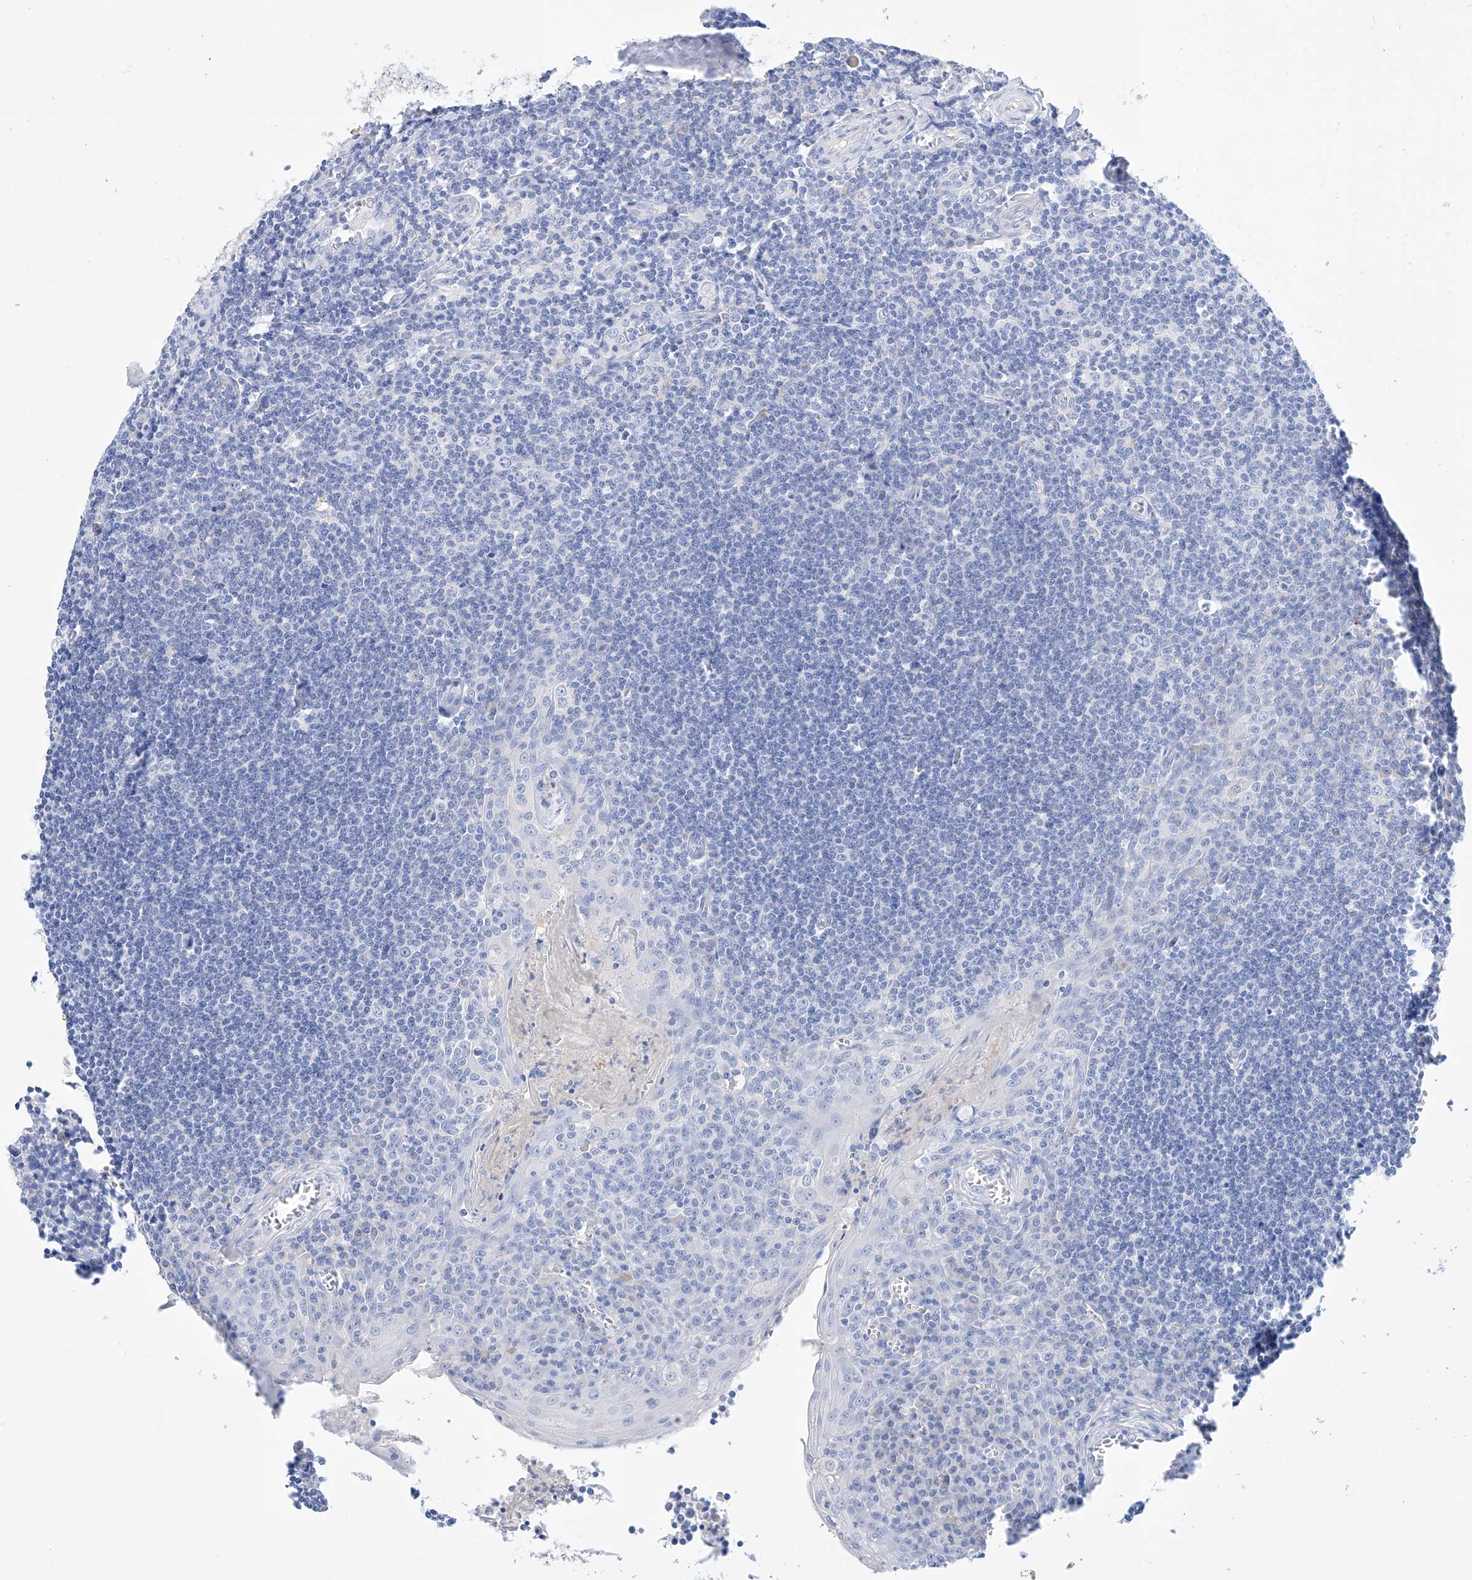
{"staining": {"intensity": "negative", "quantity": "none", "location": "none"}, "tissue": "tonsil", "cell_type": "Germinal center cells", "image_type": "normal", "snomed": [{"axis": "morphology", "description": "Normal tissue, NOS"}, {"axis": "topography", "description": "Tonsil"}], "caption": "Immunohistochemical staining of benign human tonsil shows no significant expression in germinal center cells.", "gene": "LURAP1", "patient": {"sex": "male", "age": 27}}